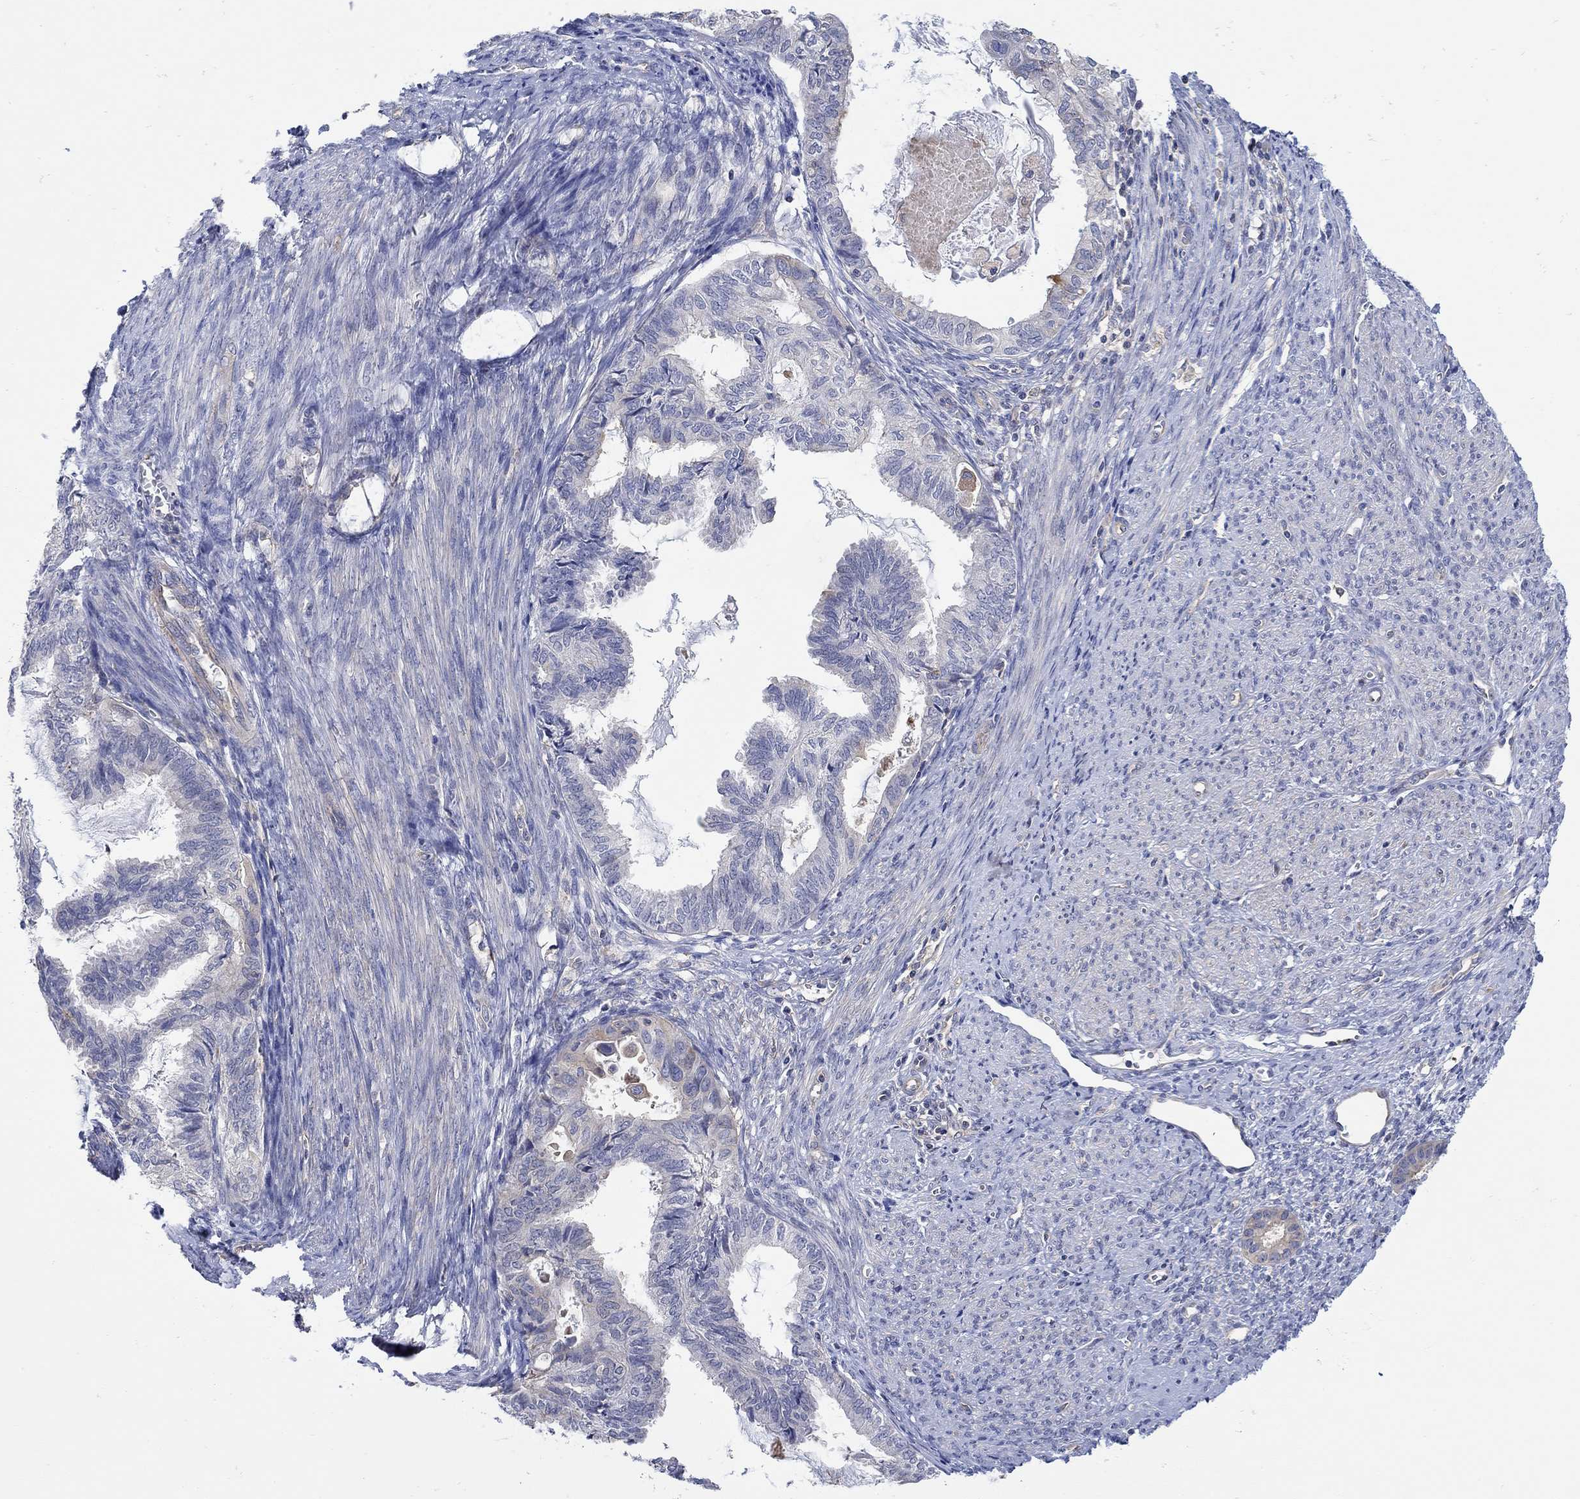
{"staining": {"intensity": "negative", "quantity": "none", "location": "none"}, "tissue": "endometrial cancer", "cell_type": "Tumor cells", "image_type": "cancer", "snomed": [{"axis": "morphology", "description": "Adenocarcinoma, NOS"}, {"axis": "topography", "description": "Endometrium"}], "caption": "IHC photomicrograph of neoplastic tissue: human endometrial cancer stained with DAB (3,3'-diaminobenzidine) exhibits no significant protein staining in tumor cells. (Immunohistochemistry, brightfield microscopy, high magnification).", "gene": "TEKT3", "patient": {"sex": "female", "age": 86}}